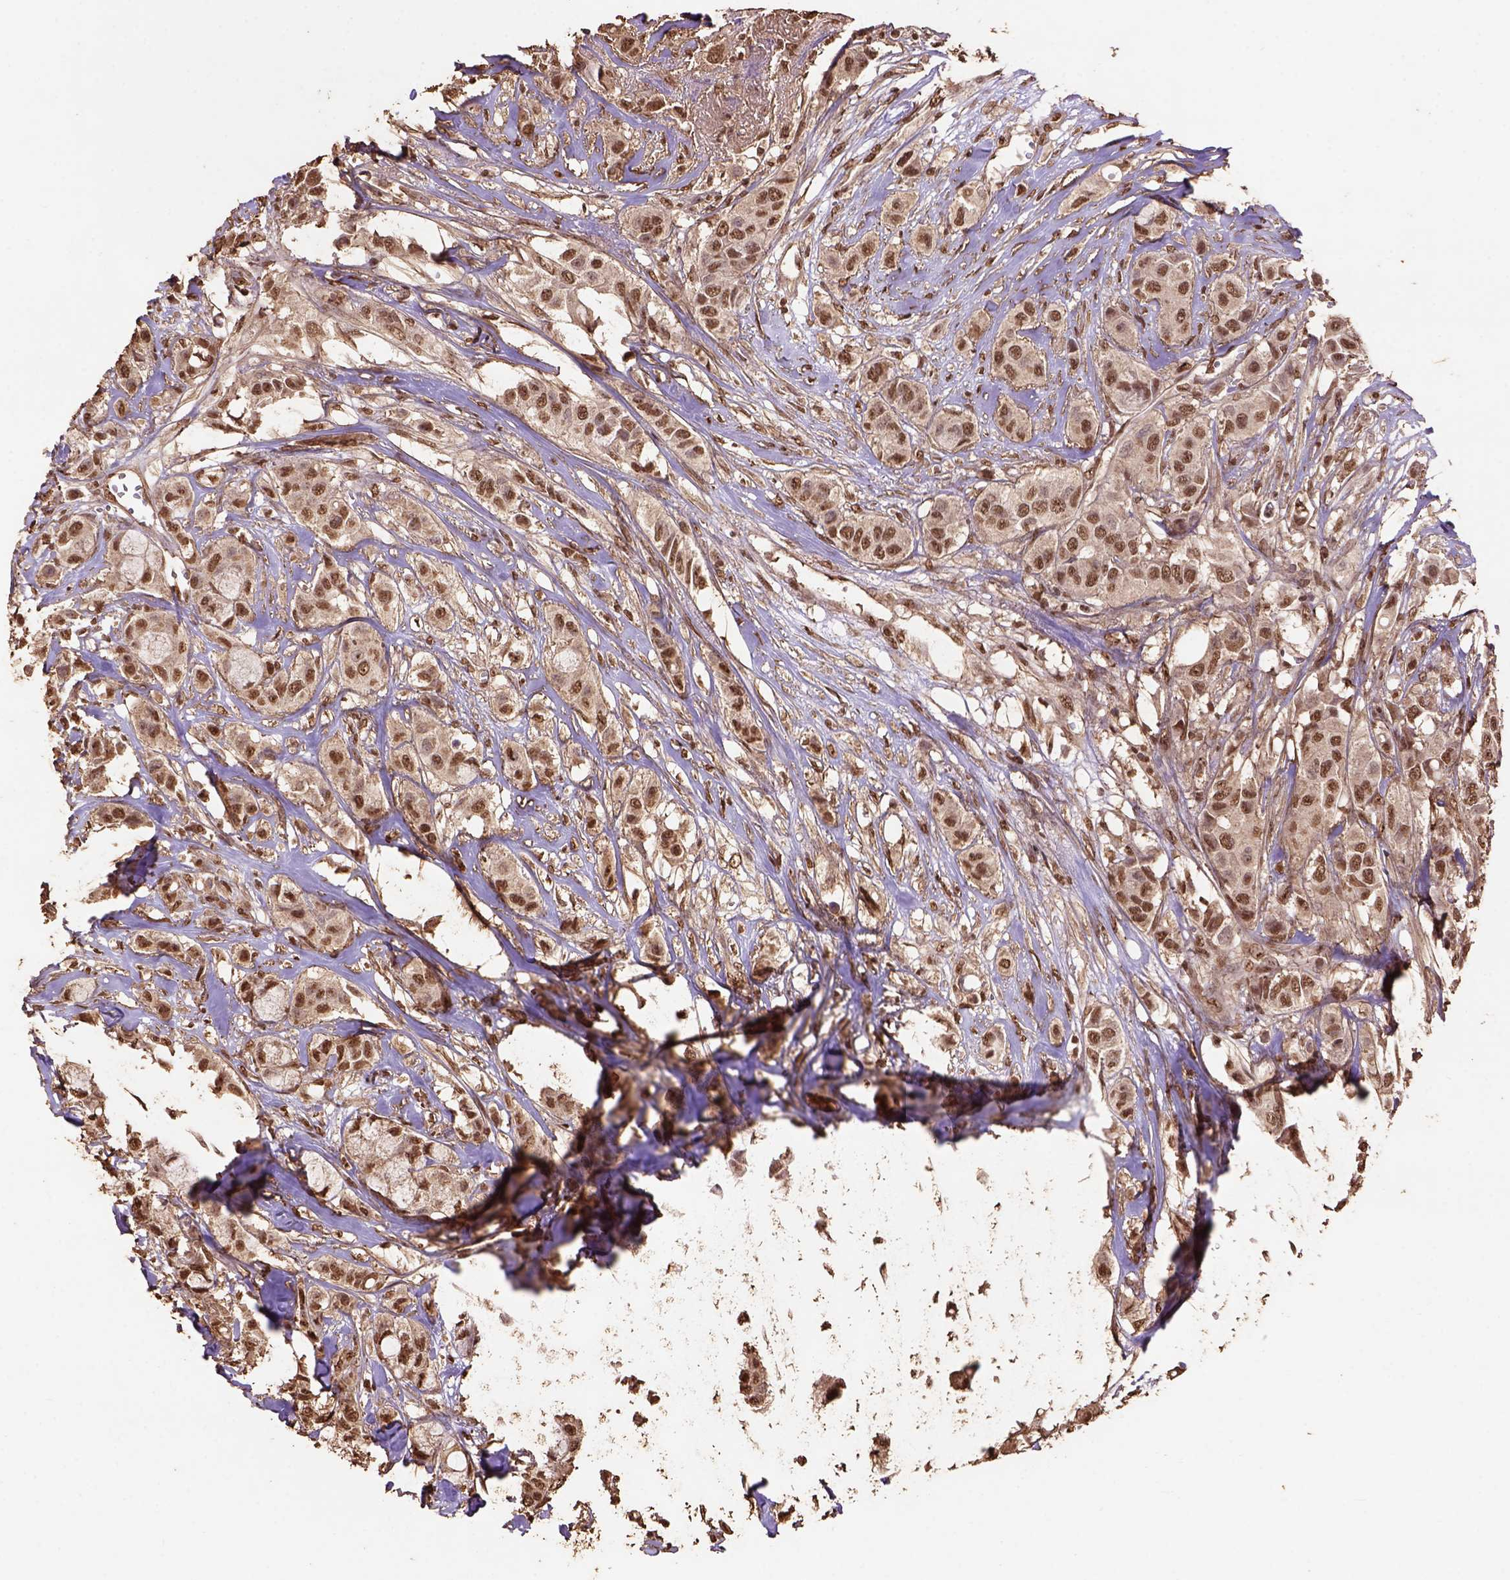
{"staining": {"intensity": "moderate", "quantity": ">75%", "location": "nuclear"}, "tissue": "breast cancer", "cell_type": "Tumor cells", "image_type": "cancer", "snomed": [{"axis": "morphology", "description": "Duct carcinoma"}, {"axis": "topography", "description": "Breast"}], "caption": "Tumor cells exhibit medium levels of moderate nuclear expression in approximately >75% of cells in human intraductal carcinoma (breast). Nuclei are stained in blue.", "gene": "CSTF2T", "patient": {"sex": "female", "age": 85}}